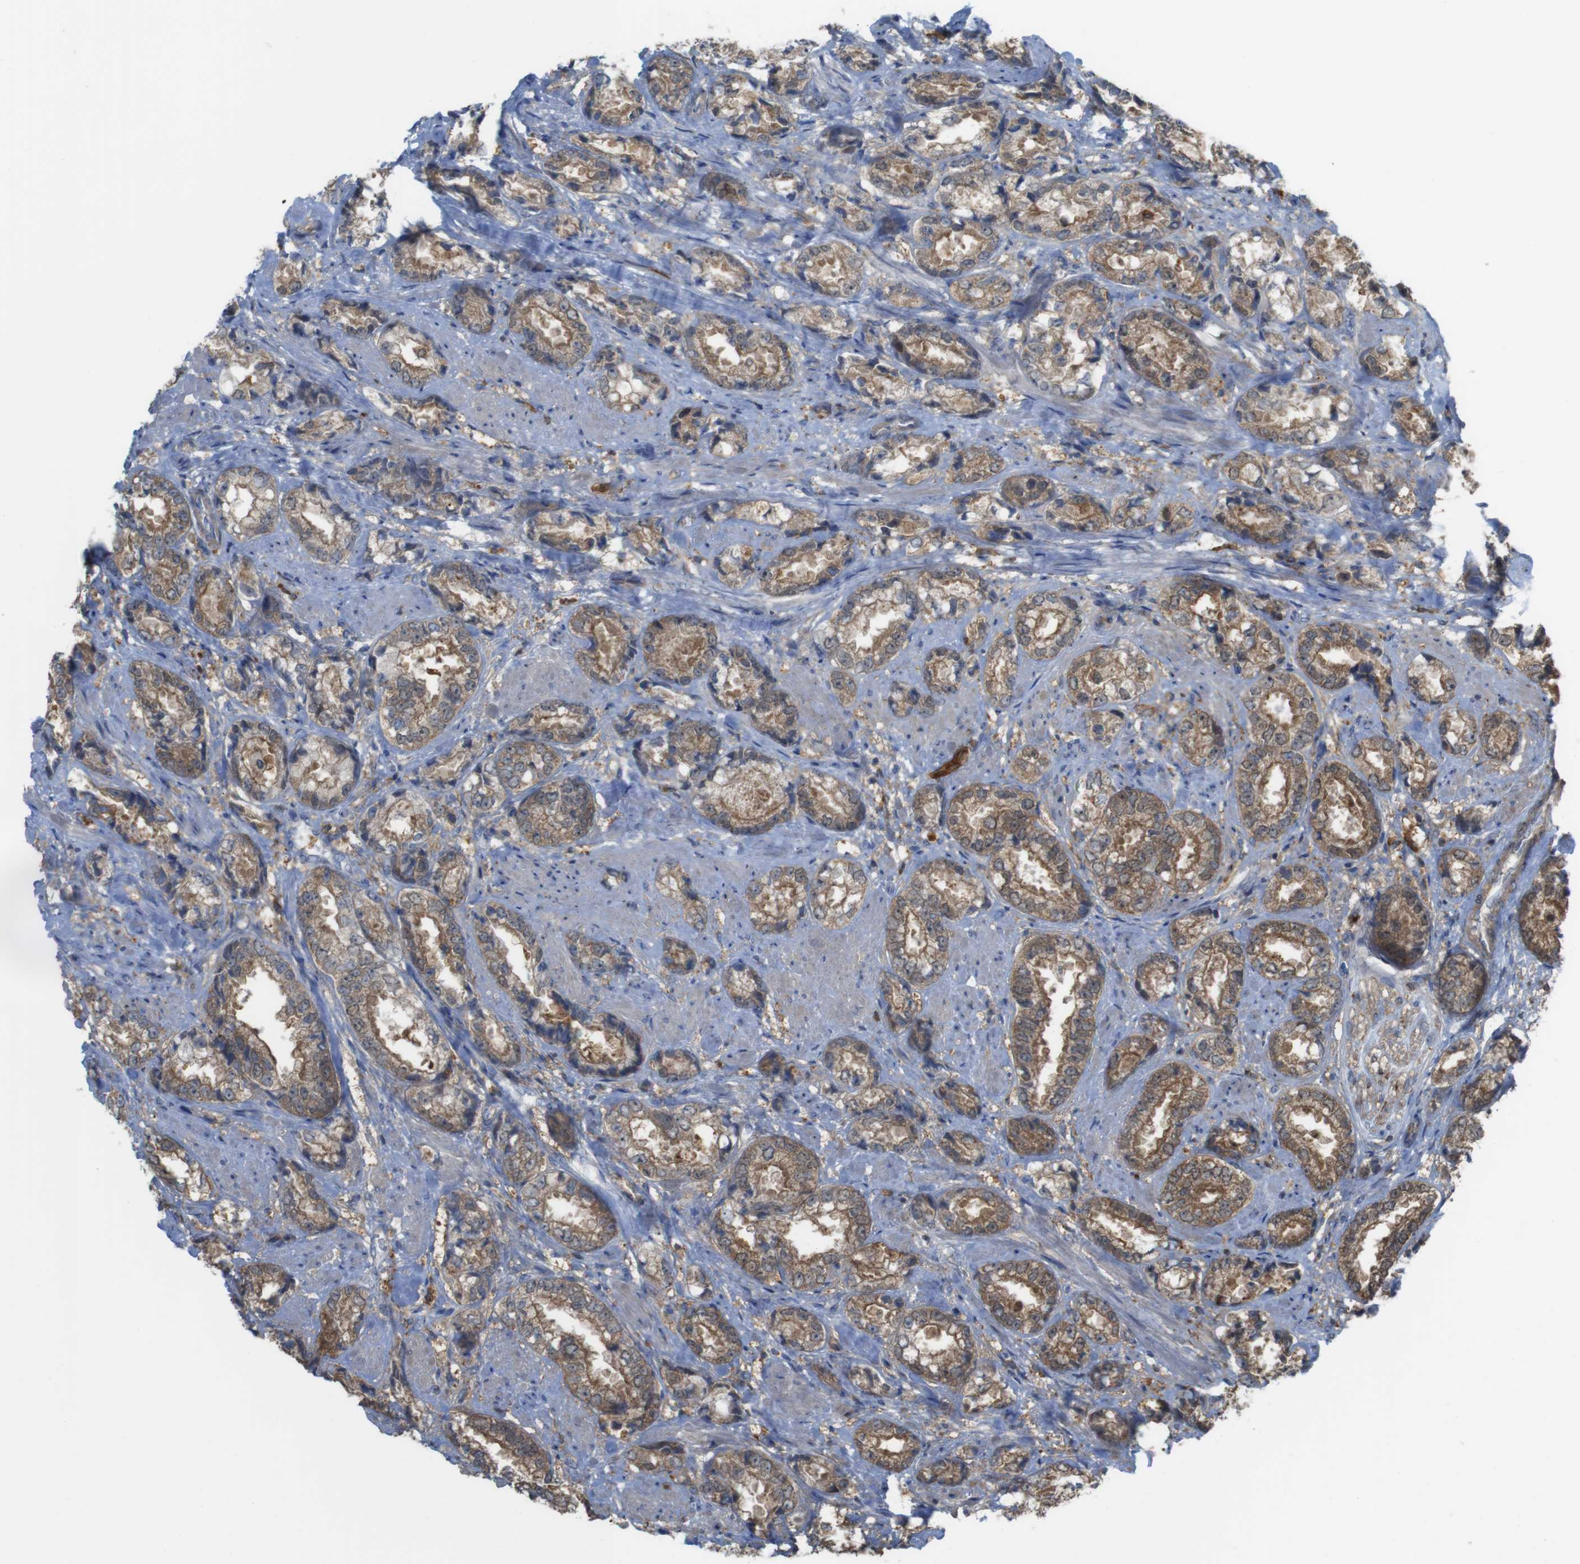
{"staining": {"intensity": "moderate", "quantity": ">75%", "location": "cytoplasmic/membranous"}, "tissue": "prostate cancer", "cell_type": "Tumor cells", "image_type": "cancer", "snomed": [{"axis": "morphology", "description": "Adenocarcinoma, High grade"}, {"axis": "topography", "description": "Prostate"}], "caption": "This is a photomicrograph of immunohistochemistry (IHC) staining of prostate high-grade adenocarcinoma, which shows moderate positivity in the cytoplasmic/membranous of tumor cells.", "gene": "PRKCD", "patient": {"sex": "male", "age": 61}}